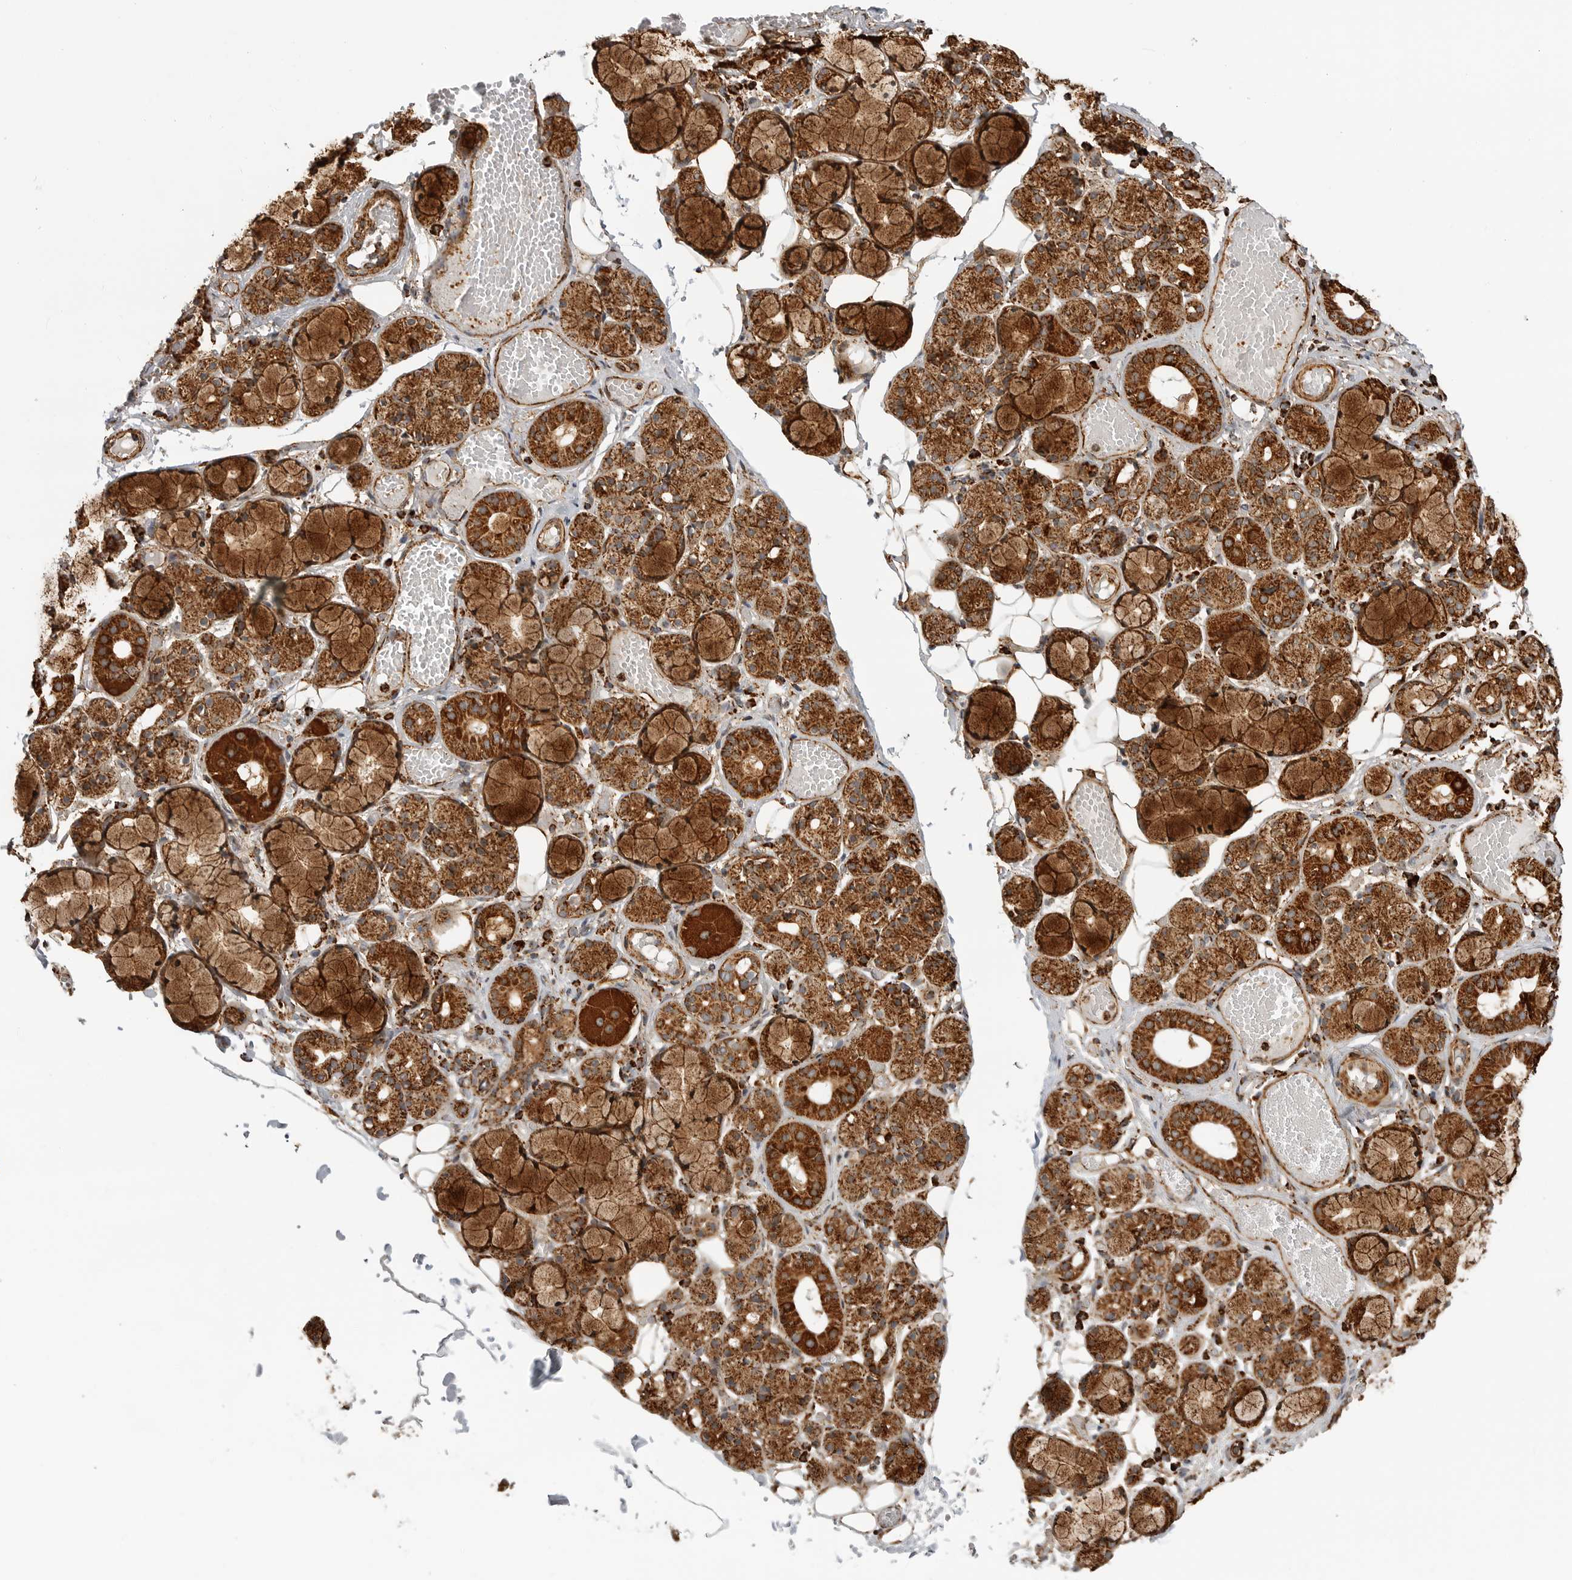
{"staining": {"intensity": "strong", "quantity": ">75%", "location": "cytoplasmic/membranous"}, "tissue": "salivary gland", "cell_type": "Glandular cells", "image_type": "normal", "snomed": [{"axis": "morphology", "description": "Normal tissue, NOS"}, {"axis": "topography", "description": "Salivary gland"}], "caption": "Immunohistochemistry (DAB) staining of benign salivary gland shows strong cytoplasmic/membranous protein expression in about >75% of glandular cells.", "gene": "BMP2K", "patient": {"sex": "male", "age": 63}}